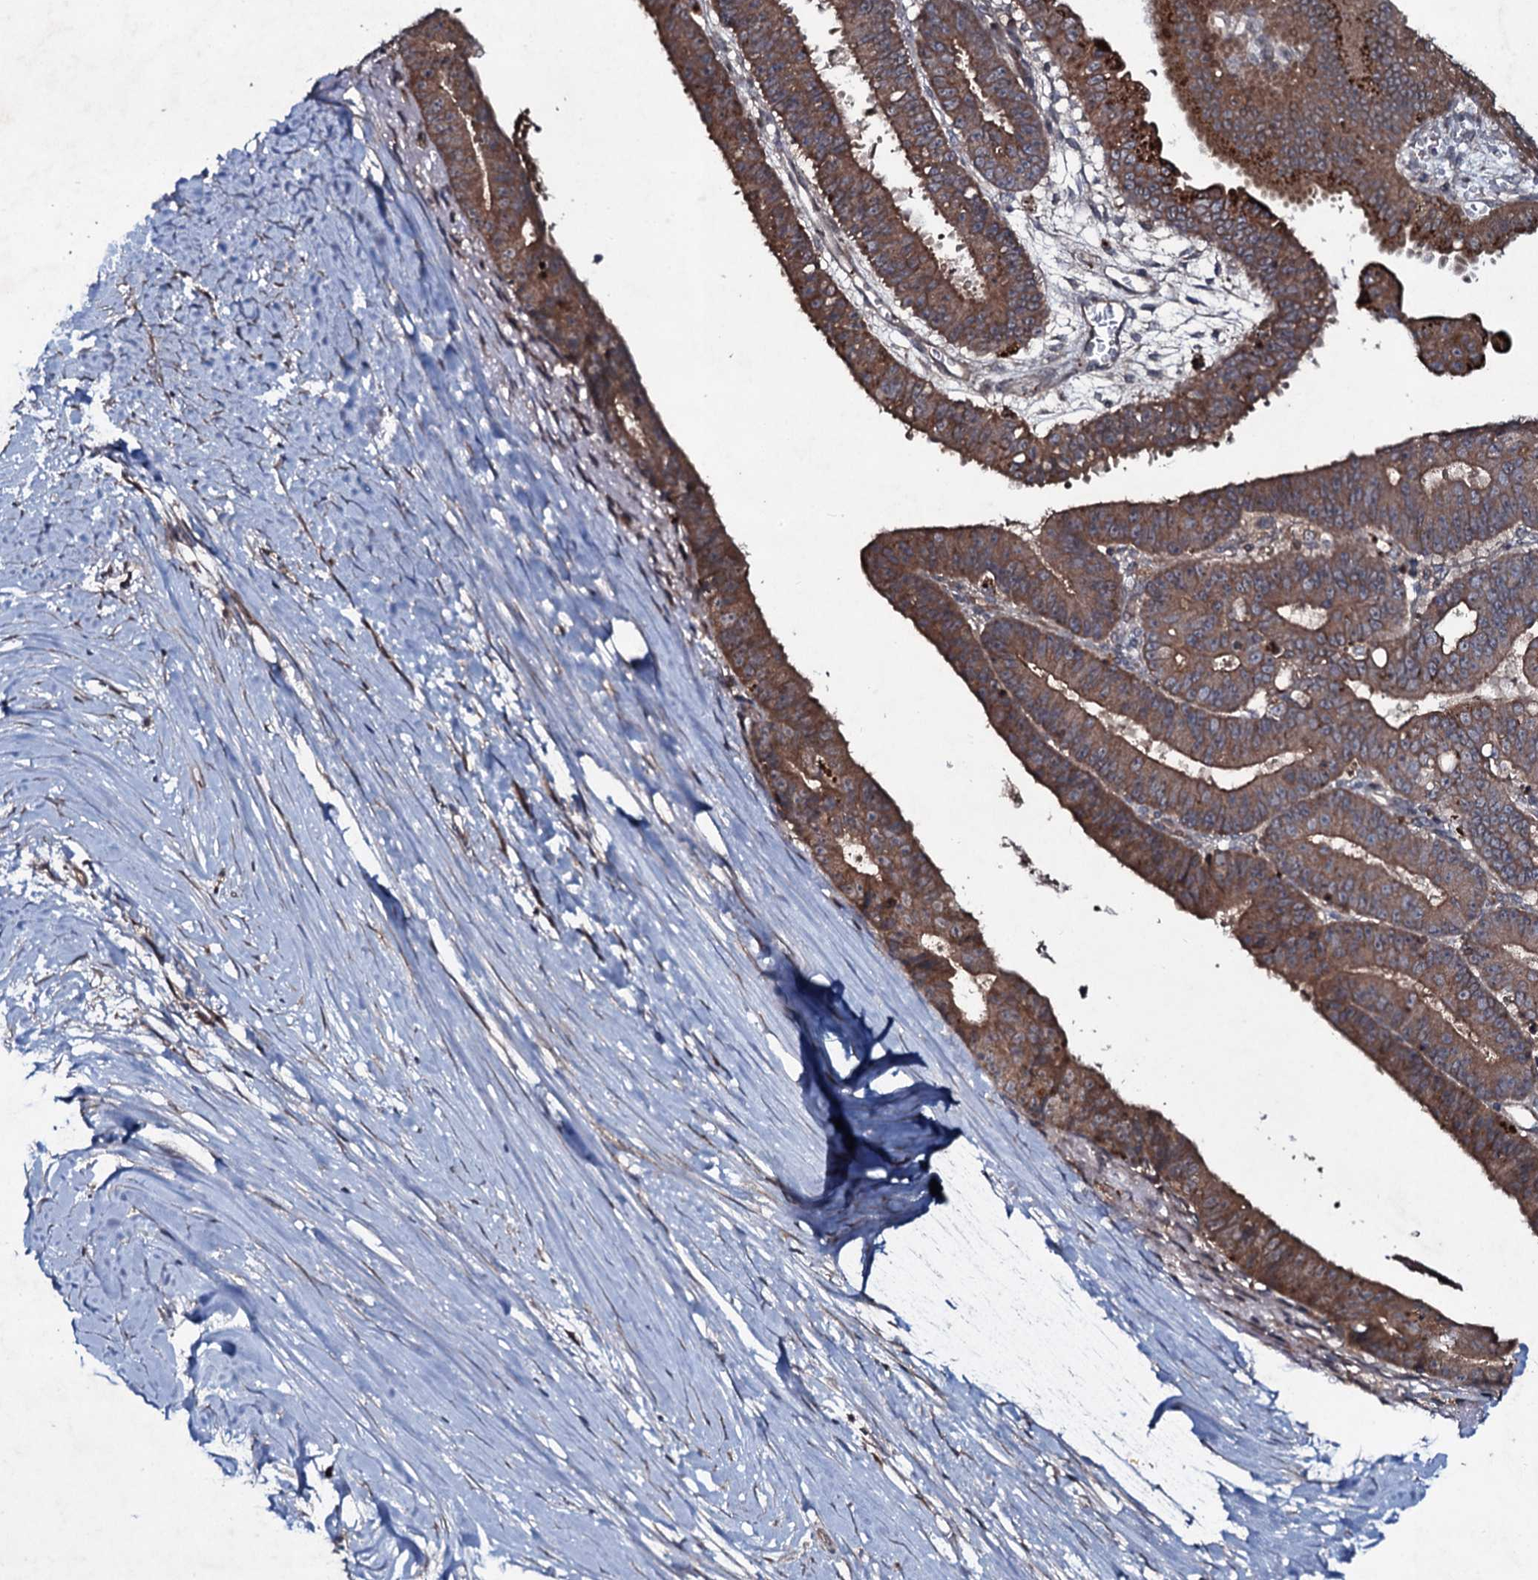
{"staining": {"intensity": "strong", "quantity": ">75%", "location": "cytoplasmic/membranous"}, "tissue": "ovarian cancer", "cell_type": "Tumor cells", "image_type": "cancer", "snomed": [{"axis": "morphology", "description": "Carcinoma, endometroid"}, {"axis": "topography", "description": "Appendix"}, {"axis": "topography", "description": "Ovary"}], "caption": "DAB (3,3'-diaminobenzidine) immunohistochemical staining of human ovarian cancer reveals strong cytoplasmic/membranous protein expression in about >75% of tumor cells.", "gene": "SNAP23", "patient": {"sex": "female", "age": 42}}